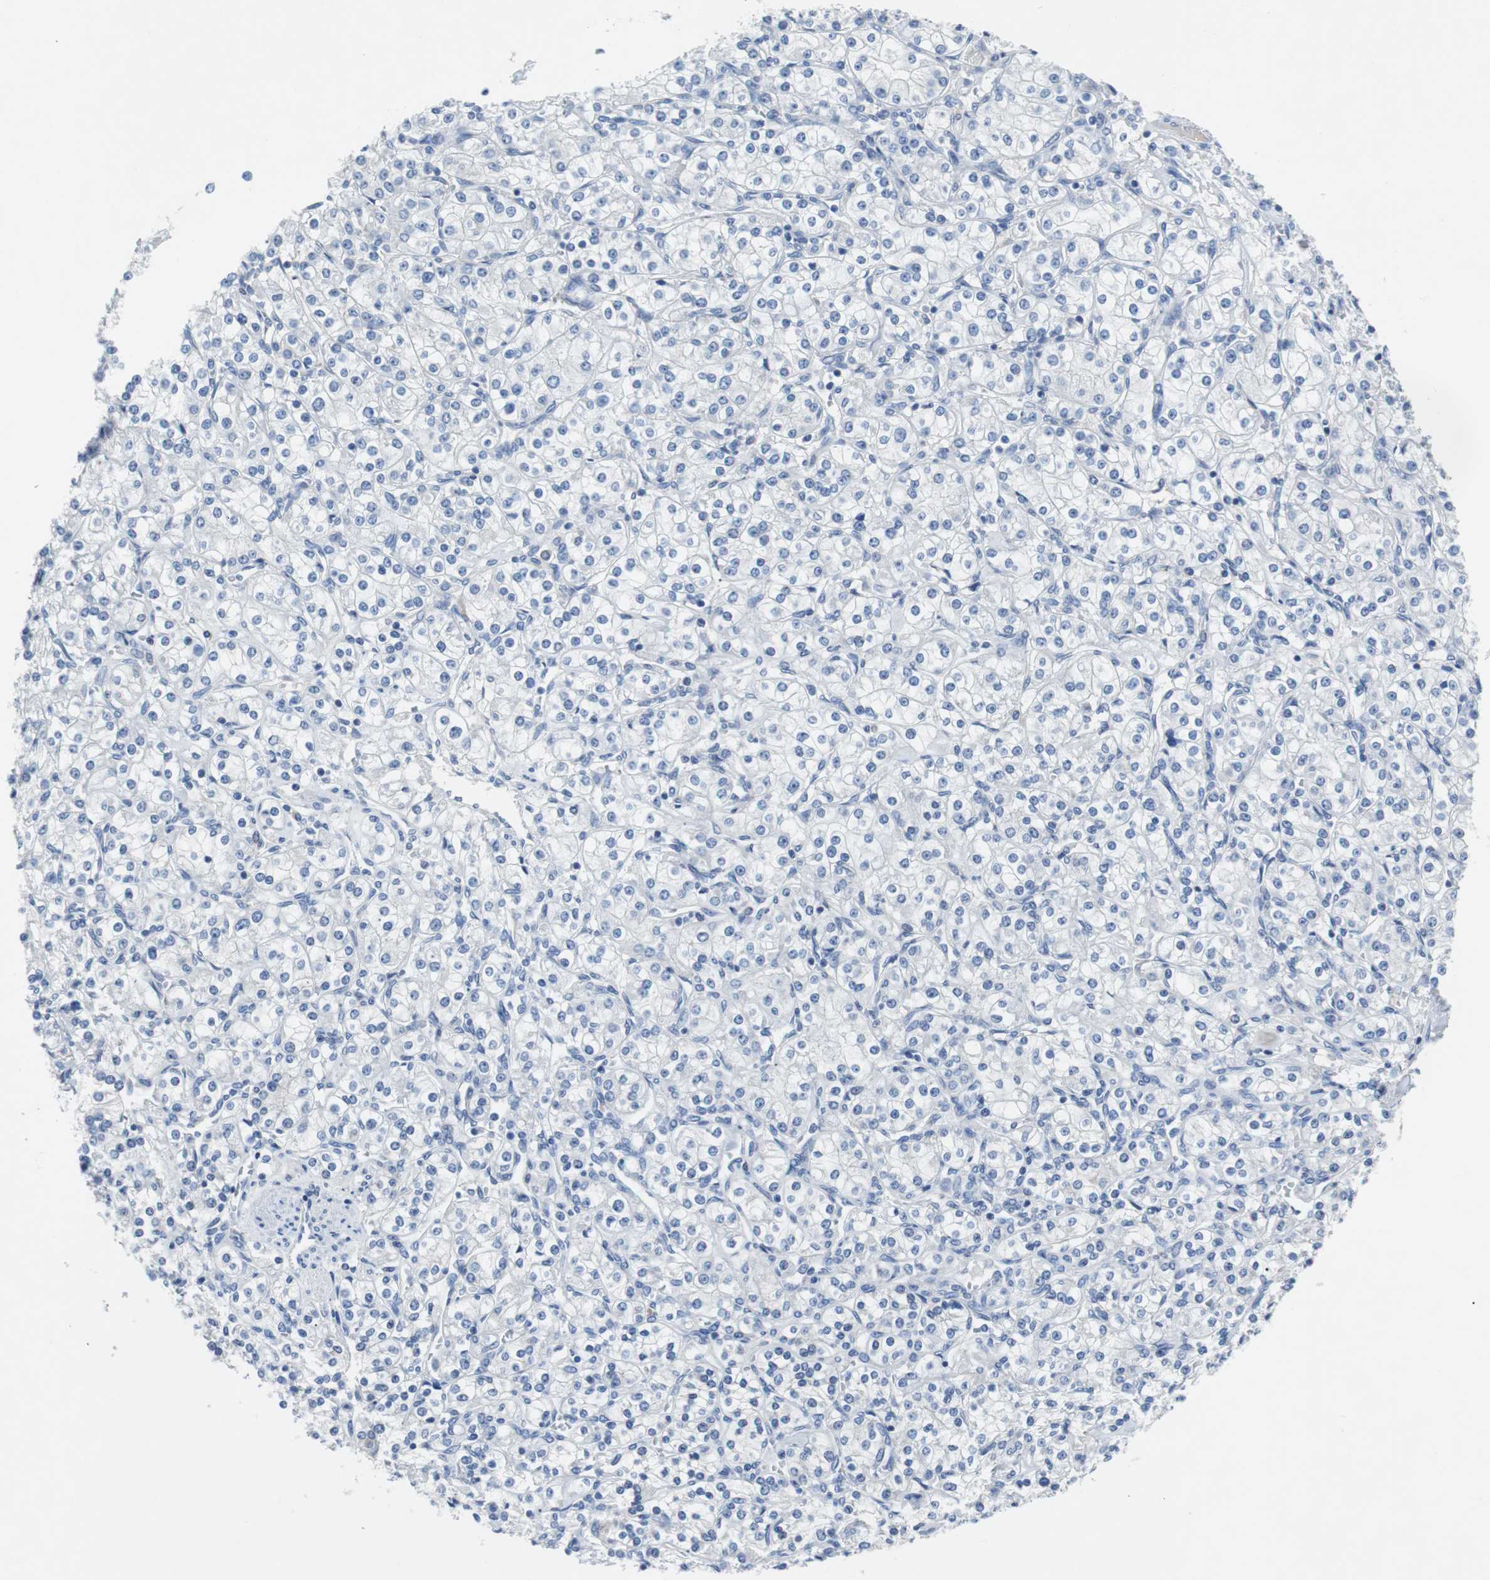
{"staining": {"intensity": "negative", "quantity": "none", "location": "none"}, "tissue": "renal cancer", "cell_type": "Tumor cells", "image_type": "cancer", "snomed": [{"axis": "morphology", "description": "Adenocarcinoma, NOS"}, {"axis": "topography", "description": "Kidney"}], "caption": "Tumor cells are negative for protein expression in human renal adenocarcinoma.", "gene": "EEF2K", "patient": {"sex": "male", "age": 77}}